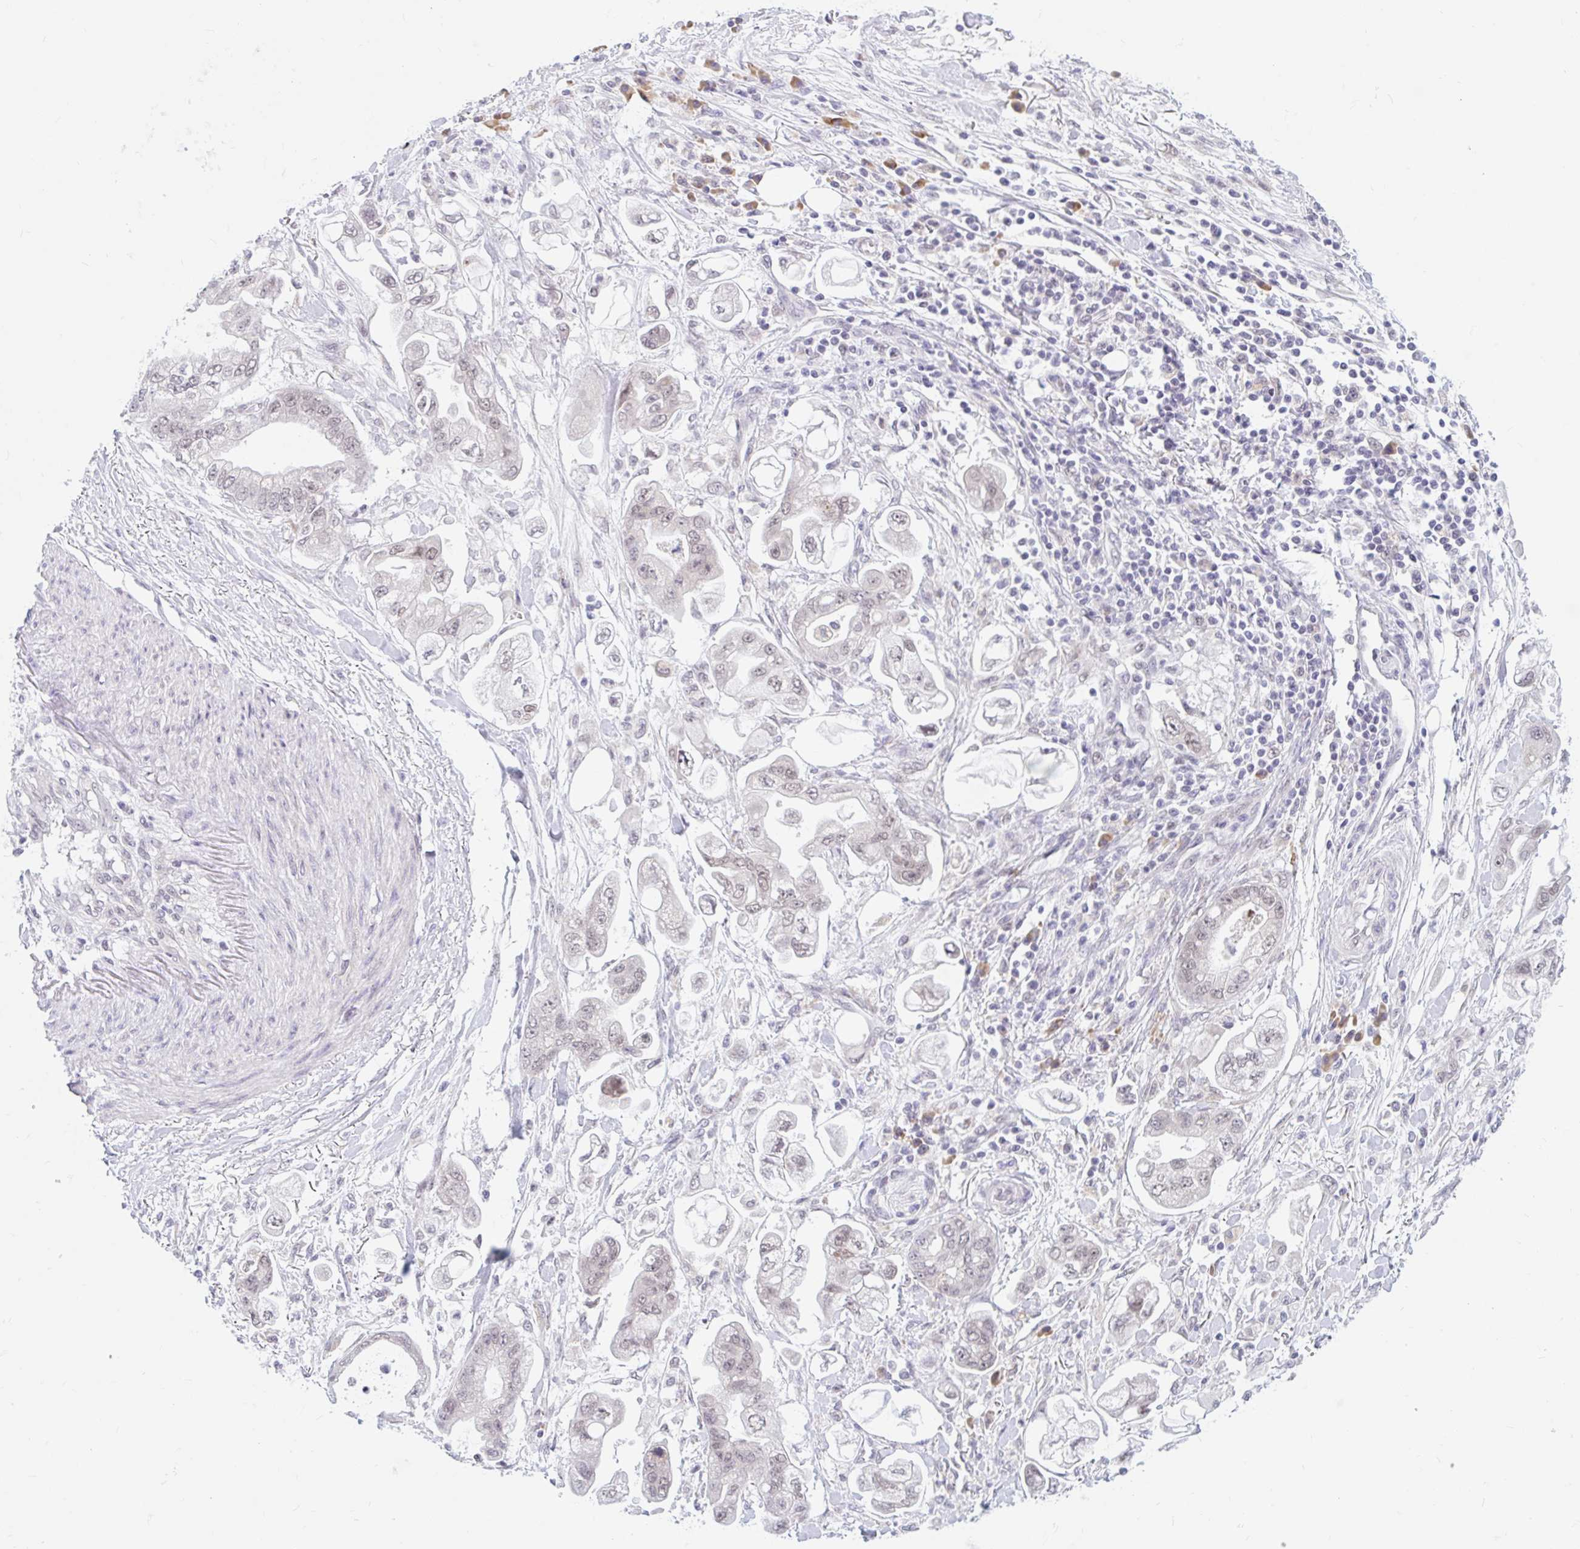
{"staining": {"intensity": "negative", "quantity": "none", "location": "none"}, "tissue": "stomach cancer", "cell_type": "Tumor cells", "image_type": "cancer", "snomed": [{"axis": "morphology", "description": "Adenocarcinoma, NOS"}, {"axis": "topography", "description": "Stomach"}], "caption": "Stomach cancer (adenocarcinoma) was stained to show a protein in brown. There is no significant expression in tumor cells.", "gene": "SRSF10", "patient": {"sex": "male", "age": 62}}